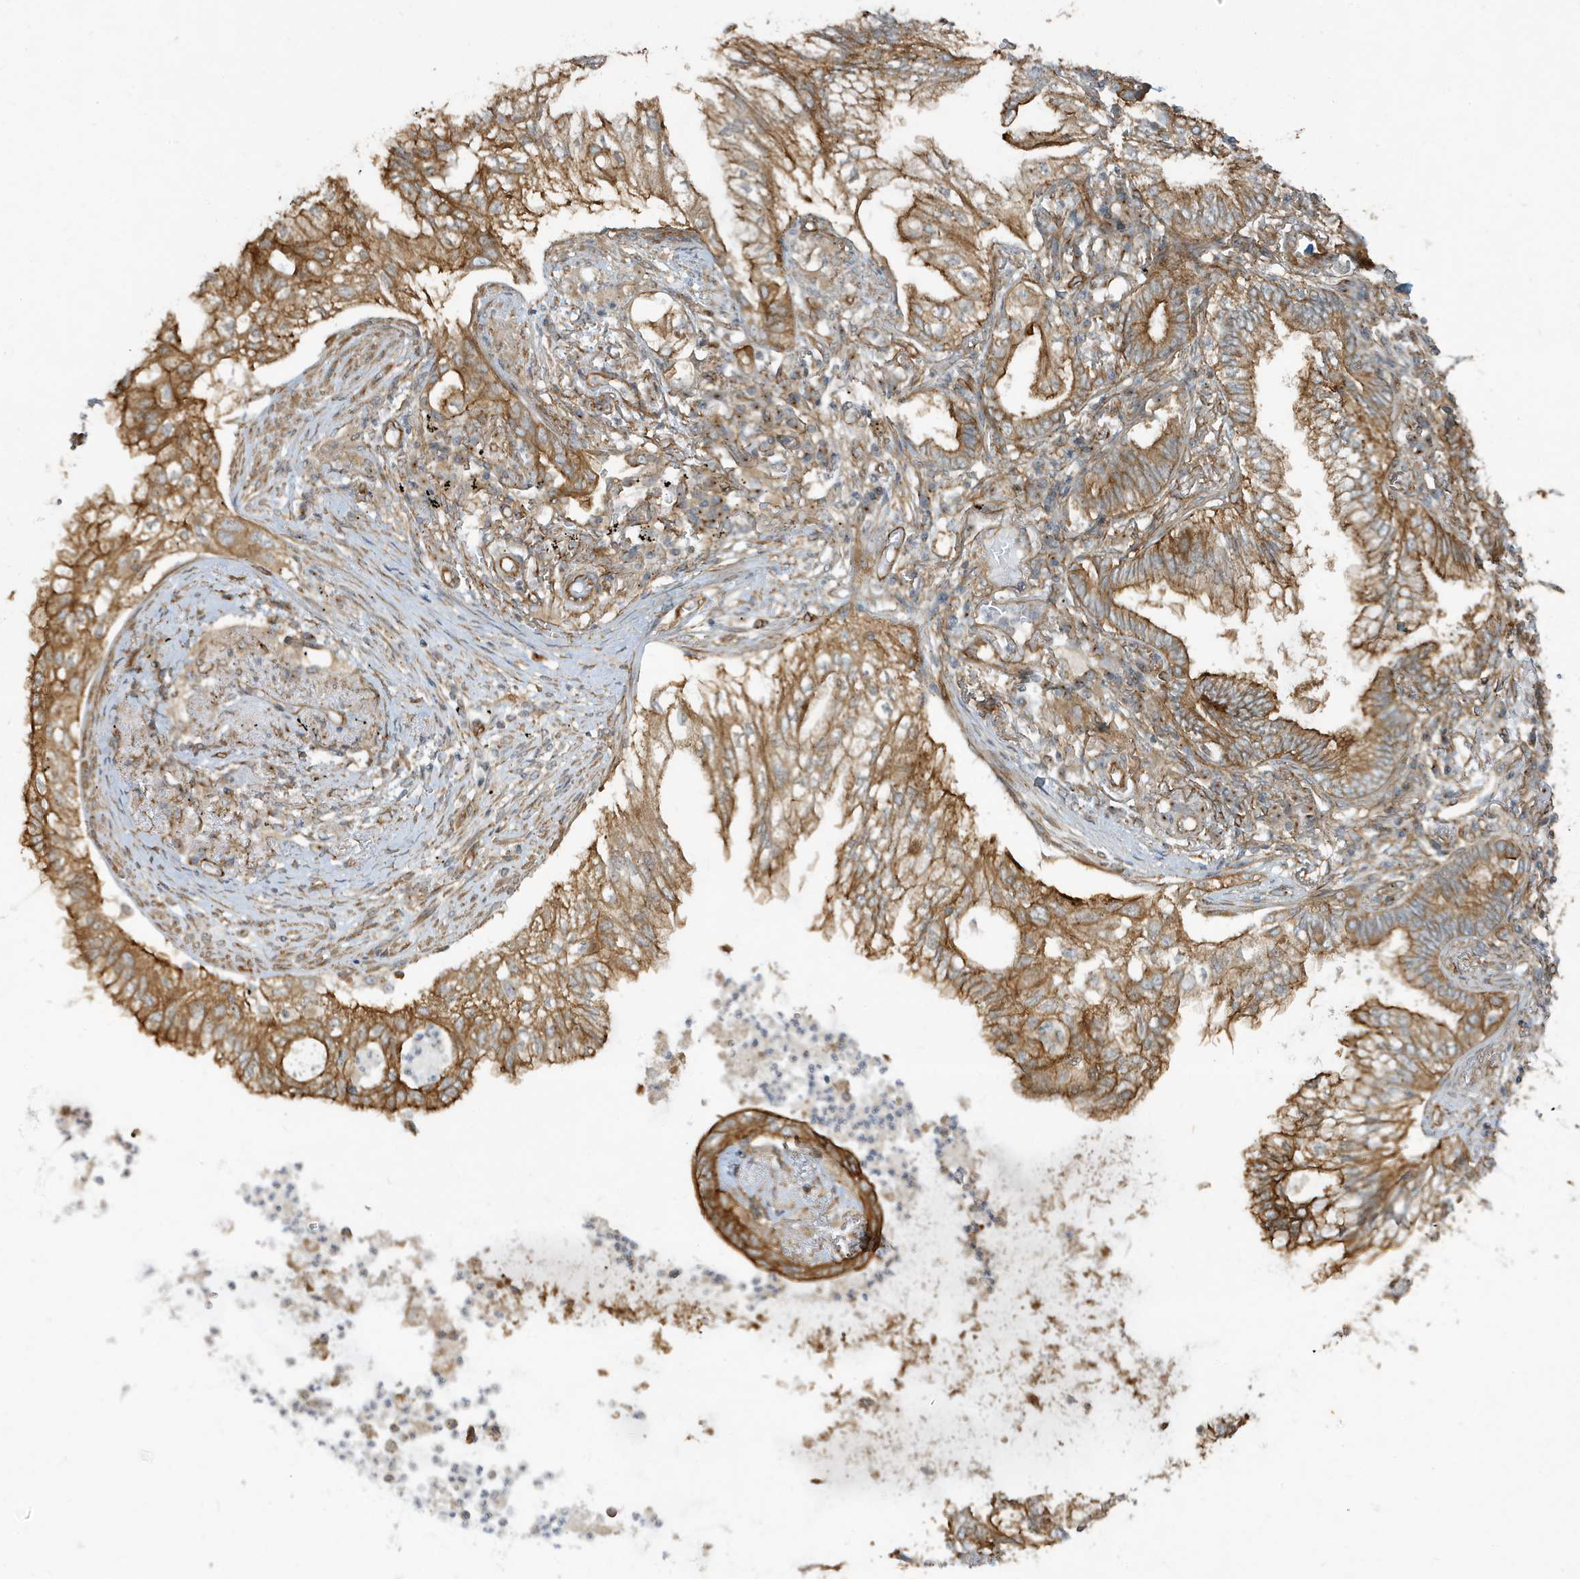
{"staining": {"intensity": "moderate", "quantity": ">75%", "location": "cytoplasmic/membranous"}, "tissue": "lung cancer", "cell_type": "Tumor cells", "image_type": "cancer", "snomed": [{"axis": "morphology", "description": "Adenocarcinoma, NOS"}, {"axis": "topography", "description": "Lung"}], "caption": "Lung cancer (adenocarcinoma) stained with a brown dye demonstrates moderate cytoplasmic/membranous positive staining in about >75% of tumor cells.", "gene": "ATP23", "patient": {"sex": "female", "age": 70}}